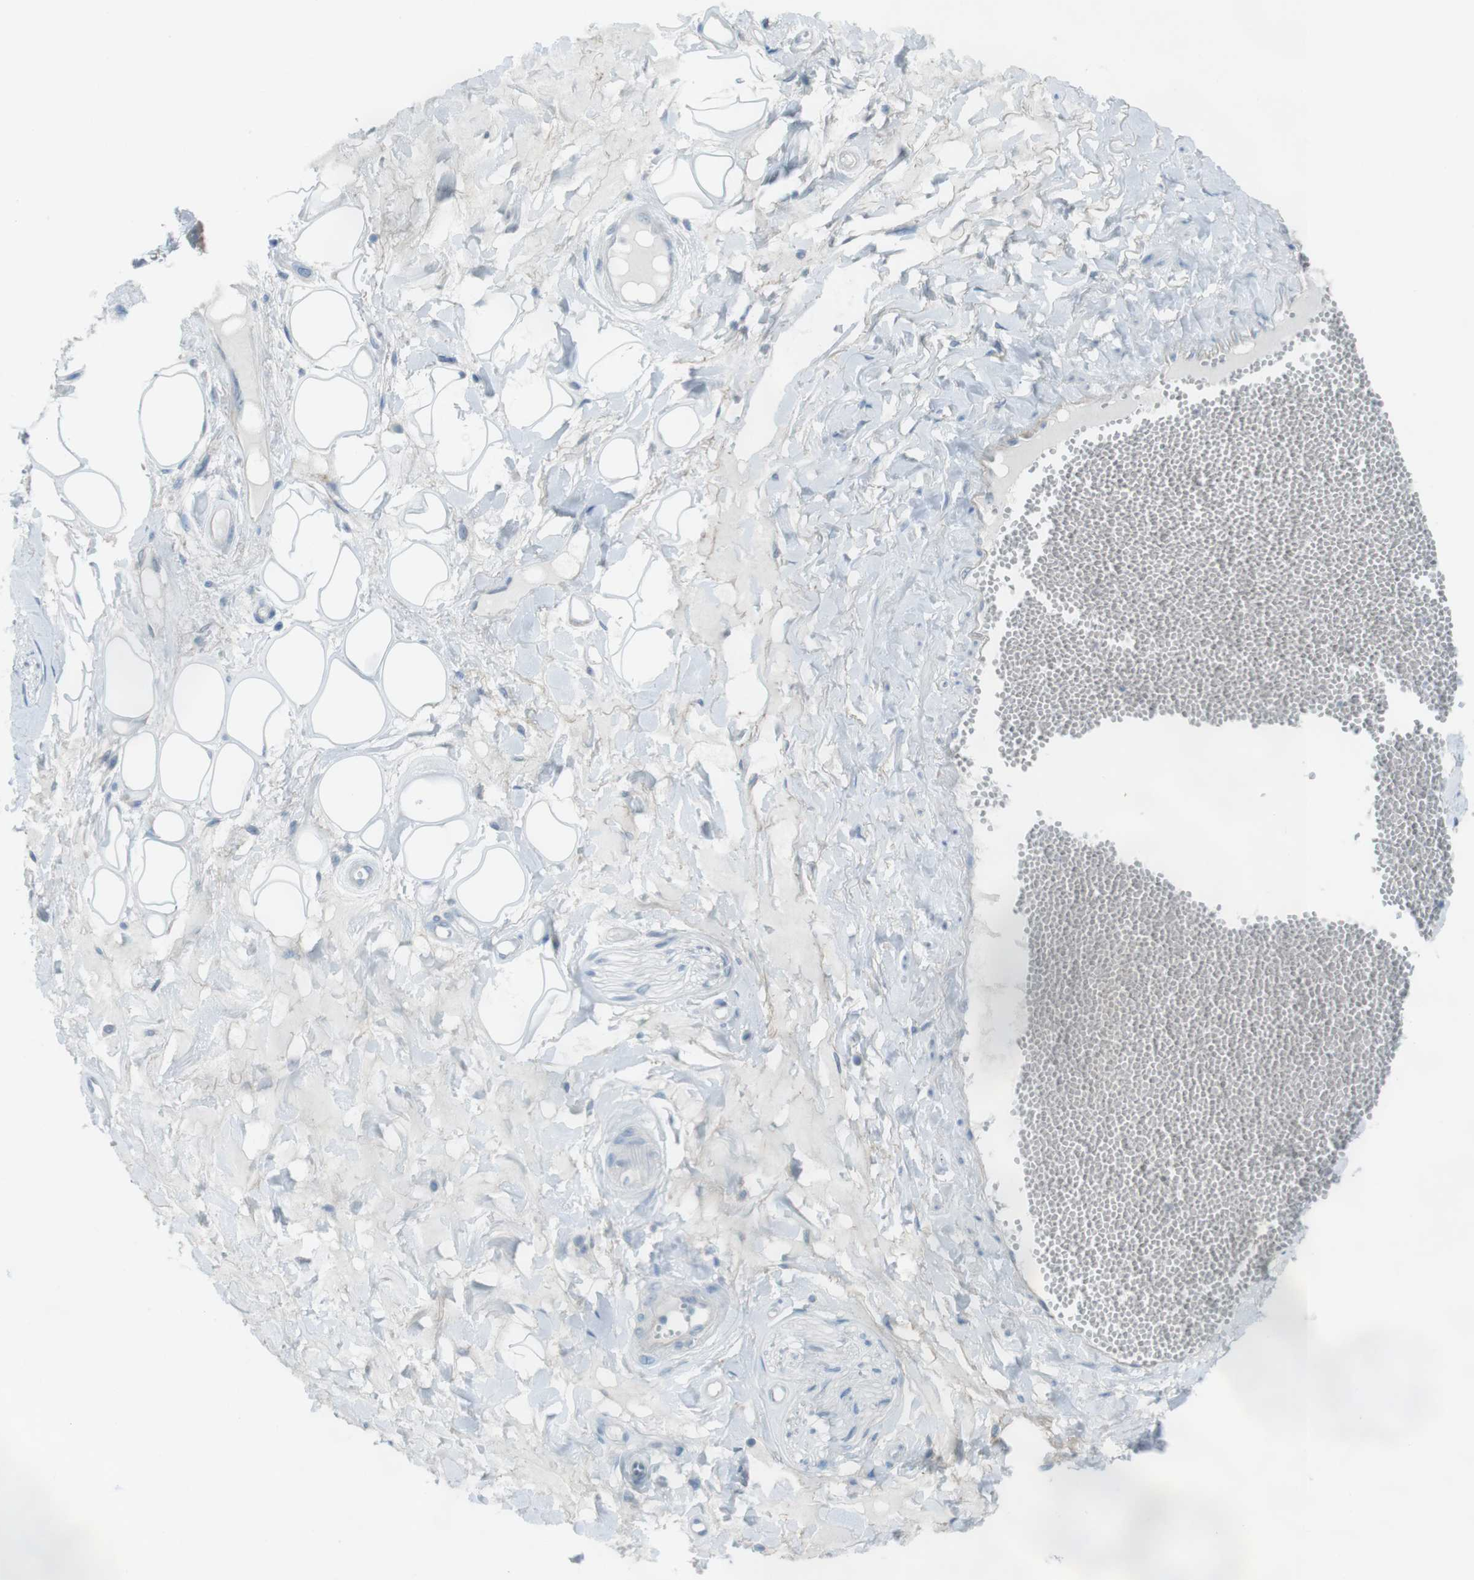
{"staining": {"intensity": "negative", "quantity": "none", "location": "none"}, "tissue": "adipose tissue", "cell_type": "Adipocytes", "image_type": "normal", "snomed": [{"axis": "morphology", "description": "Normal tissue, NOS"}, {"axis": "morphology", "description": "Inflammation, NOS"}, {"axis": "topography", "description": "Salivary gland"}, {"axis": "topography", "description": "Peripheral nerve tissue"}], "caption": "DAB (3,3'-diaminobenzidine) immunohistochemical staining of normal adipose tissue shows no significant staining in adipocytes.", "gene": "ENTPD7", "patient": {"sex": "female", "age": 75}}